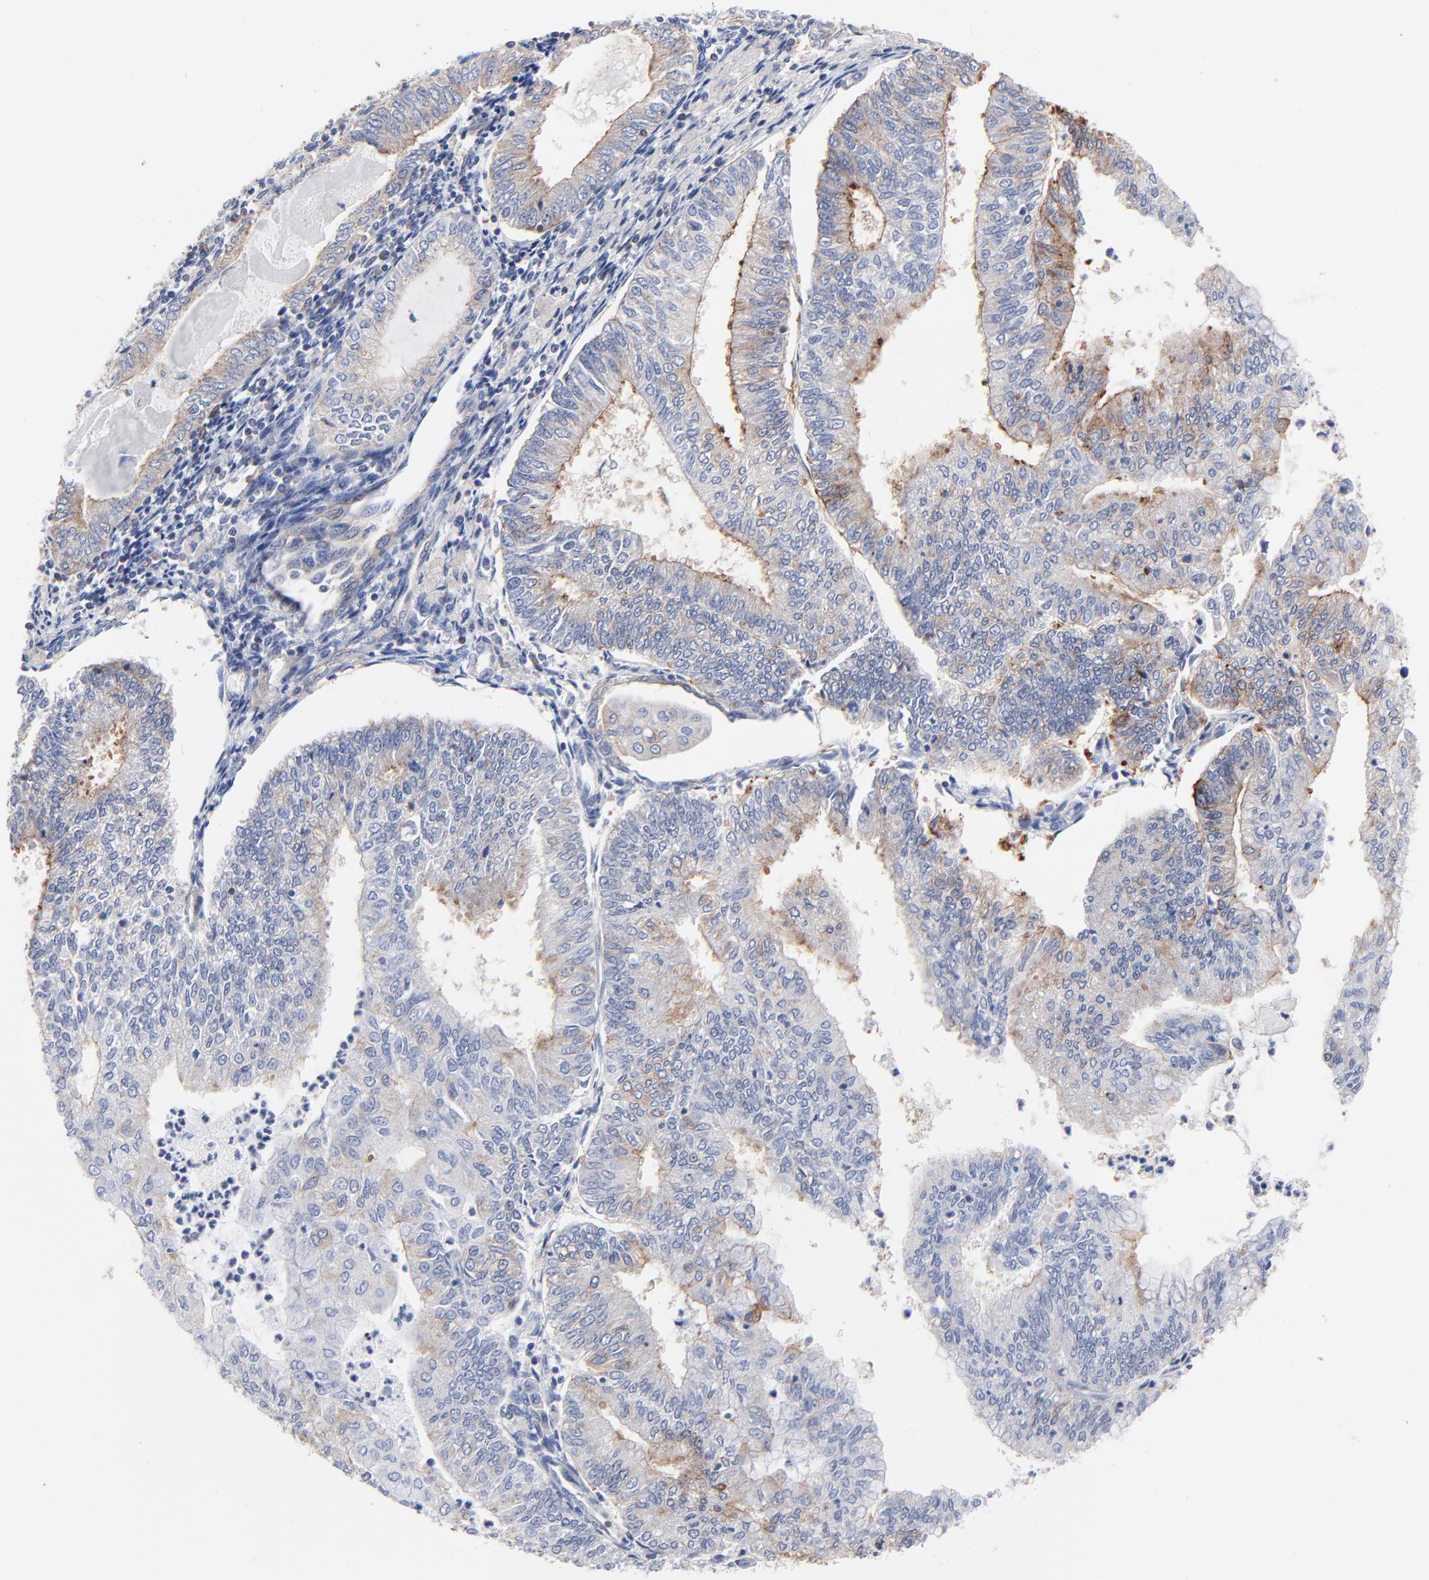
{"staining": {"intensity": "moderate", "quantity": "<25%", "location": "cytoplasmic/membranous"}, "tissue": "endometrial cancer", "cell_type": "Tumor cells", "image_type": "cancer", "snomed": [{"axis": "morphology", "description": "Adenocarcinoma, NOS"}, {"axis": "topography", "description": "Endometrium"}], "caption": "High-magnification brightfield microscopy of endometrial cancer stained with DAB (brown) and counterstained with hematoxylin (blue). tumor cells exhibit moderate cytoplasmic/membranous positivity is seen in approximately<25% of cells.", "gene": "CD2AP", "patient": {"sex": "female", "age": 59}}